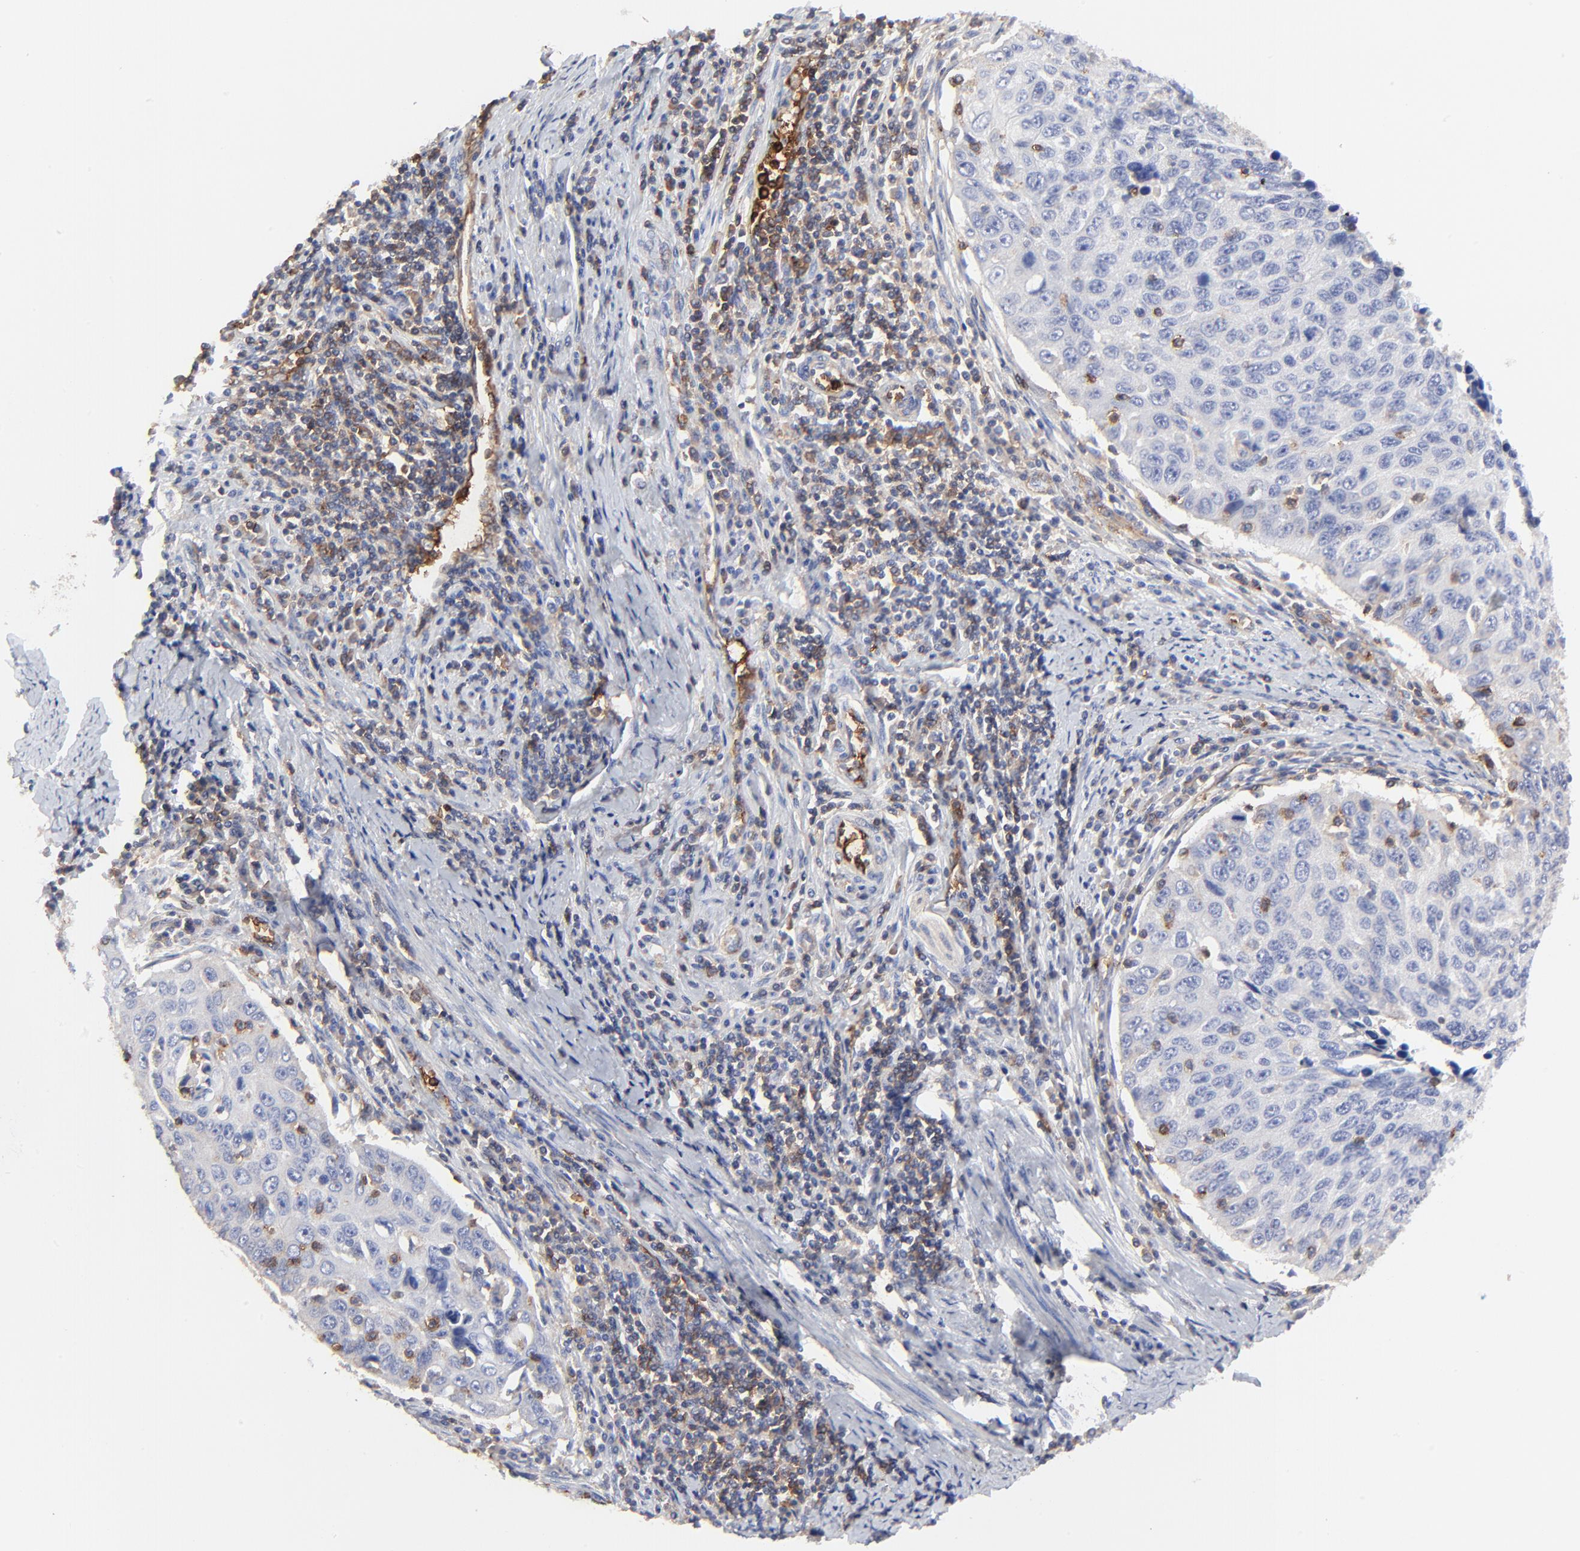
{"staining": {"intensity": "negative", "quantity": "none", "location": "none"}, "tissue": "cervical cancer", "cell_type": "Tumor cells", "image_type": "cancer", "snomed": [{"axis": "morphology", "description": "Squamous cell carcinoma, NOS"}, {"axis": "topography", "description": "Cervix"}], "caption": "A photomicrograph of human squamous cell carcinoma (cervical) is negative for staining in tumor cells.", "gene": "PAG1", "patient": {"sex": "female", "age": 53}}